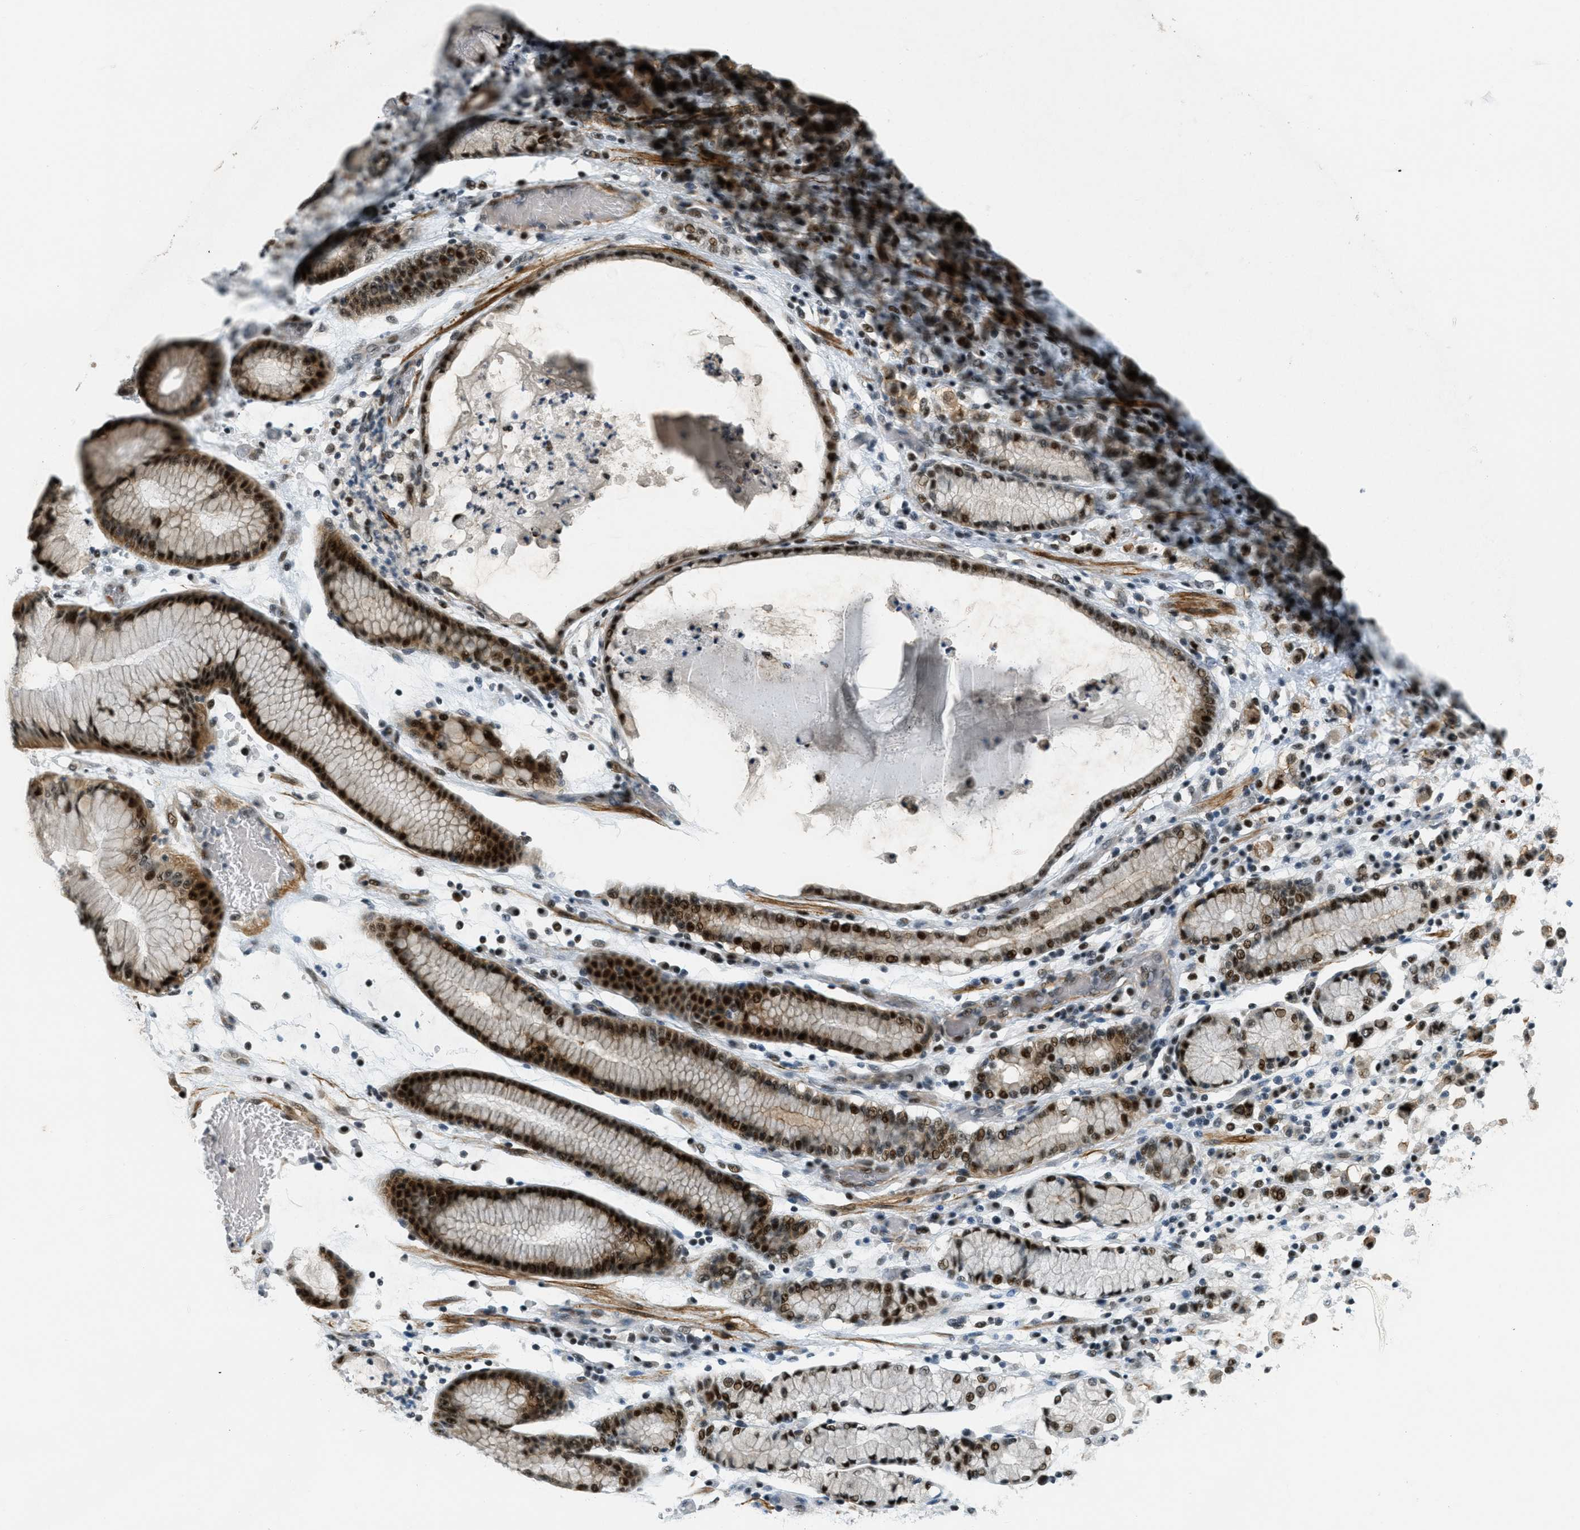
{"staining": {"intensity": "strong", "quantity": ">75%", "location": "nuclear"}, "tissue": "stomach cancer", "cell_type": "Tumor cells", "image_type": "cancer", "snomed": [{"axis": "morphology", "description": "Adenocarcinoma, NOS"}, {"axis": "topography", "description": "Stomach, lower"}], "caption": "Protein staining shows strong nuclear expression in approximately >75% of tumor cells in stomach adenocarcinoma.", "gene": "ZDHHC23", "patient": {"sex": "male", "age": 88}}